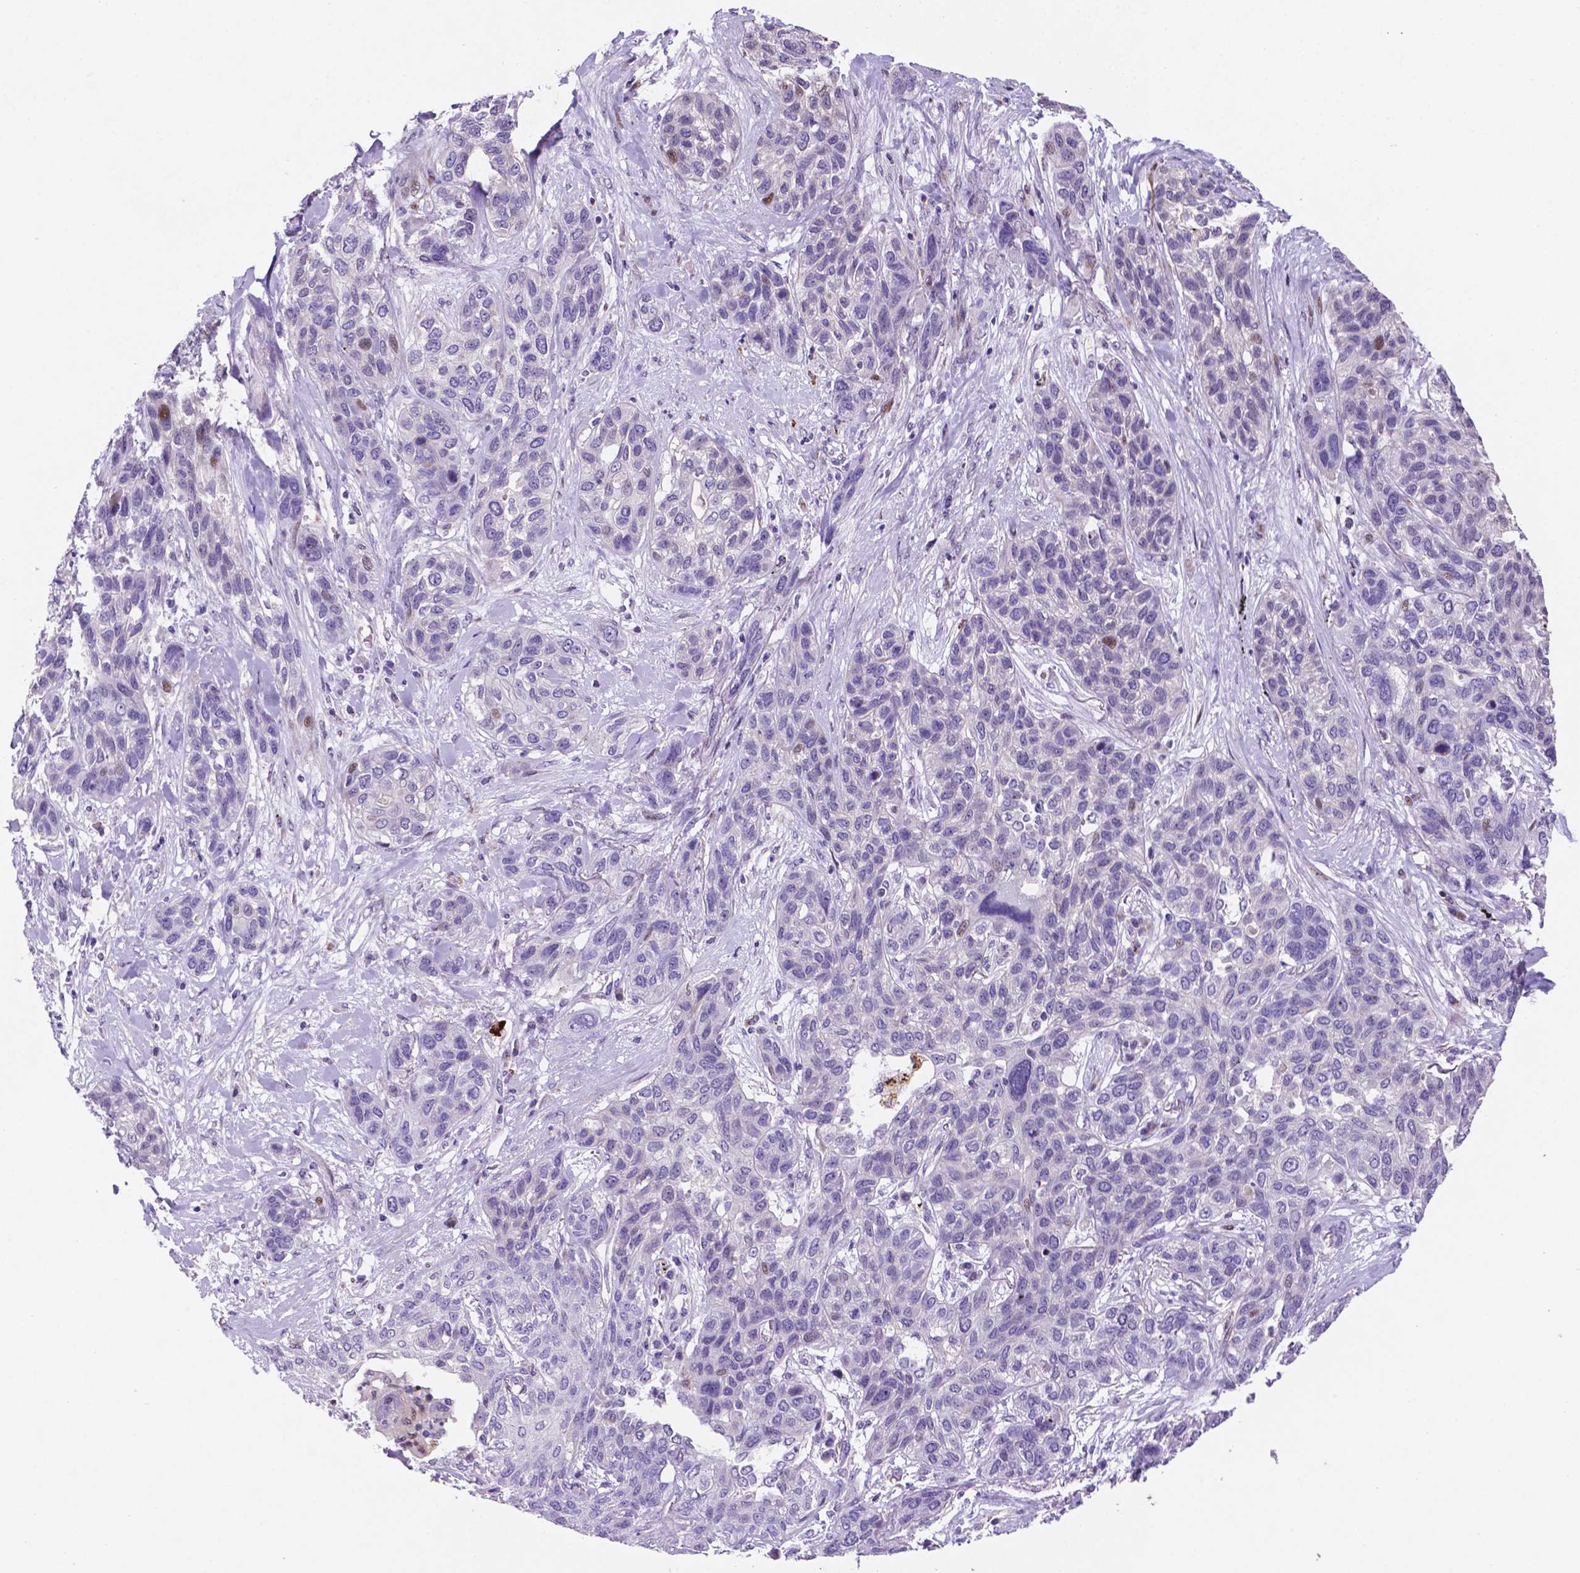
{"staining": {"intensity": "moderate", "quantity": "<25%", "location": "nuclear"}, "tissue": "lung cancer", "cell_type": "Tumor cells", "image_type": "cancer", "snomed": [{"axis": "morphology", "description": "Squamous cell carcinoma, NOS"}, {"axis": "topography", "description": "Lung"}], "caption": "Tumor cells reveal low levels of moderate nuclear expression in approximately <25% of cells in lung cancer (squamous cell carcinoma). (DAB (3,3'-diaminobenzidine) = brown stain, brightfield microscopy at high magnification).", "gene": "TM4SF20", "patient": {"sex": "female", "age": 70}}